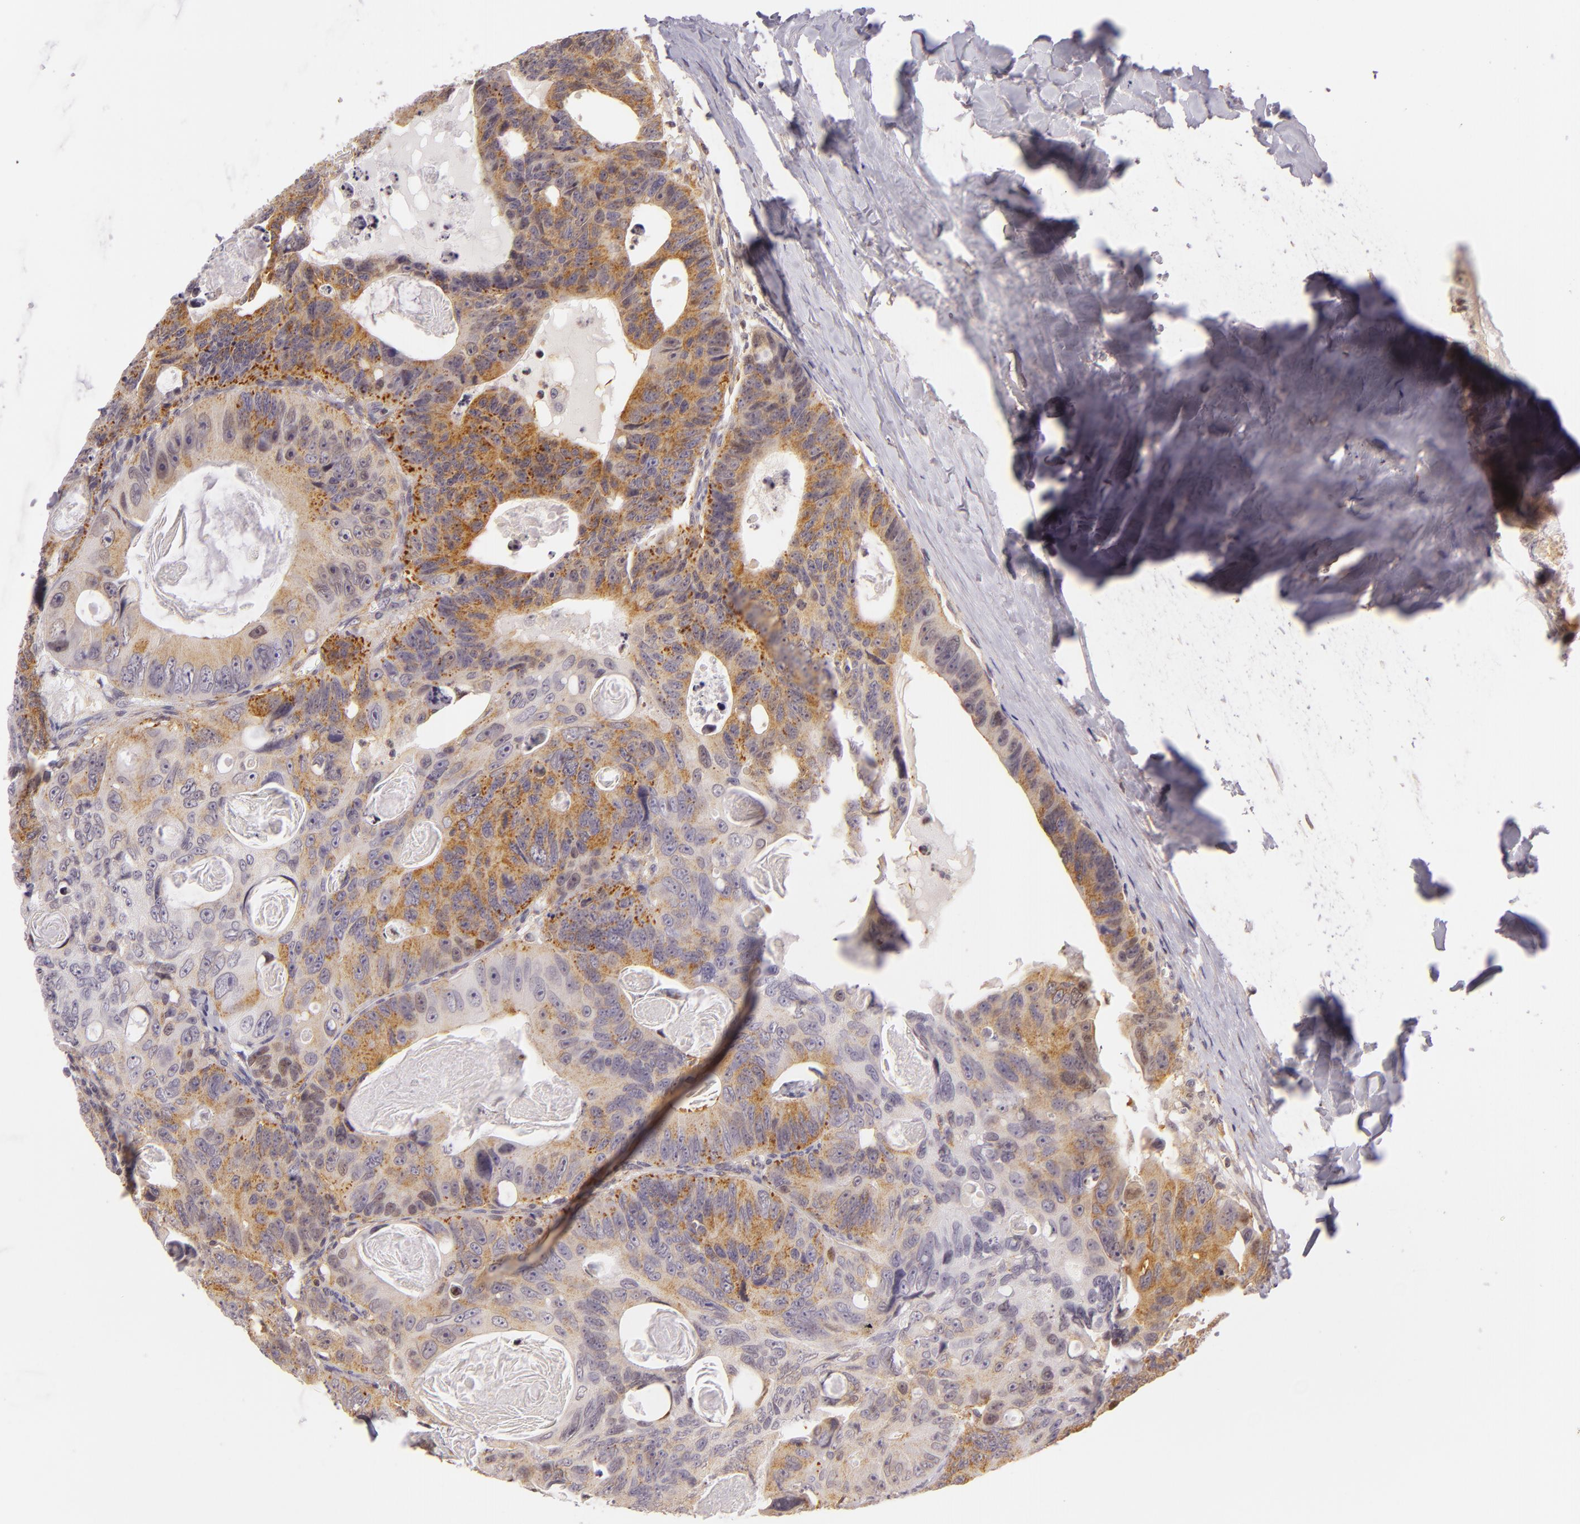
{"staining": {"intensity": "moderate", "quantity": "25%-75%", "location": "cytoplasmic/membranous,nuclear"}, "tissue": "colorectal cancer", "cell_type": "Tumor cells", "image_type": "cancer", "snomed": [{"axis": "morphology", "description": "Adenocarcinoma, NOS"}, {"axis": "topography", "description": "Colon"}], "caption": "Immunohistochemical staining of human adenocarcinoma (colorectal) displays moderate cytoplasmic/membranous and nuclear protein expression in approximately 25%-75% of tumor cells.", "gene": "IMPDH1", "patient": {"sex": "female", "age": 55}}